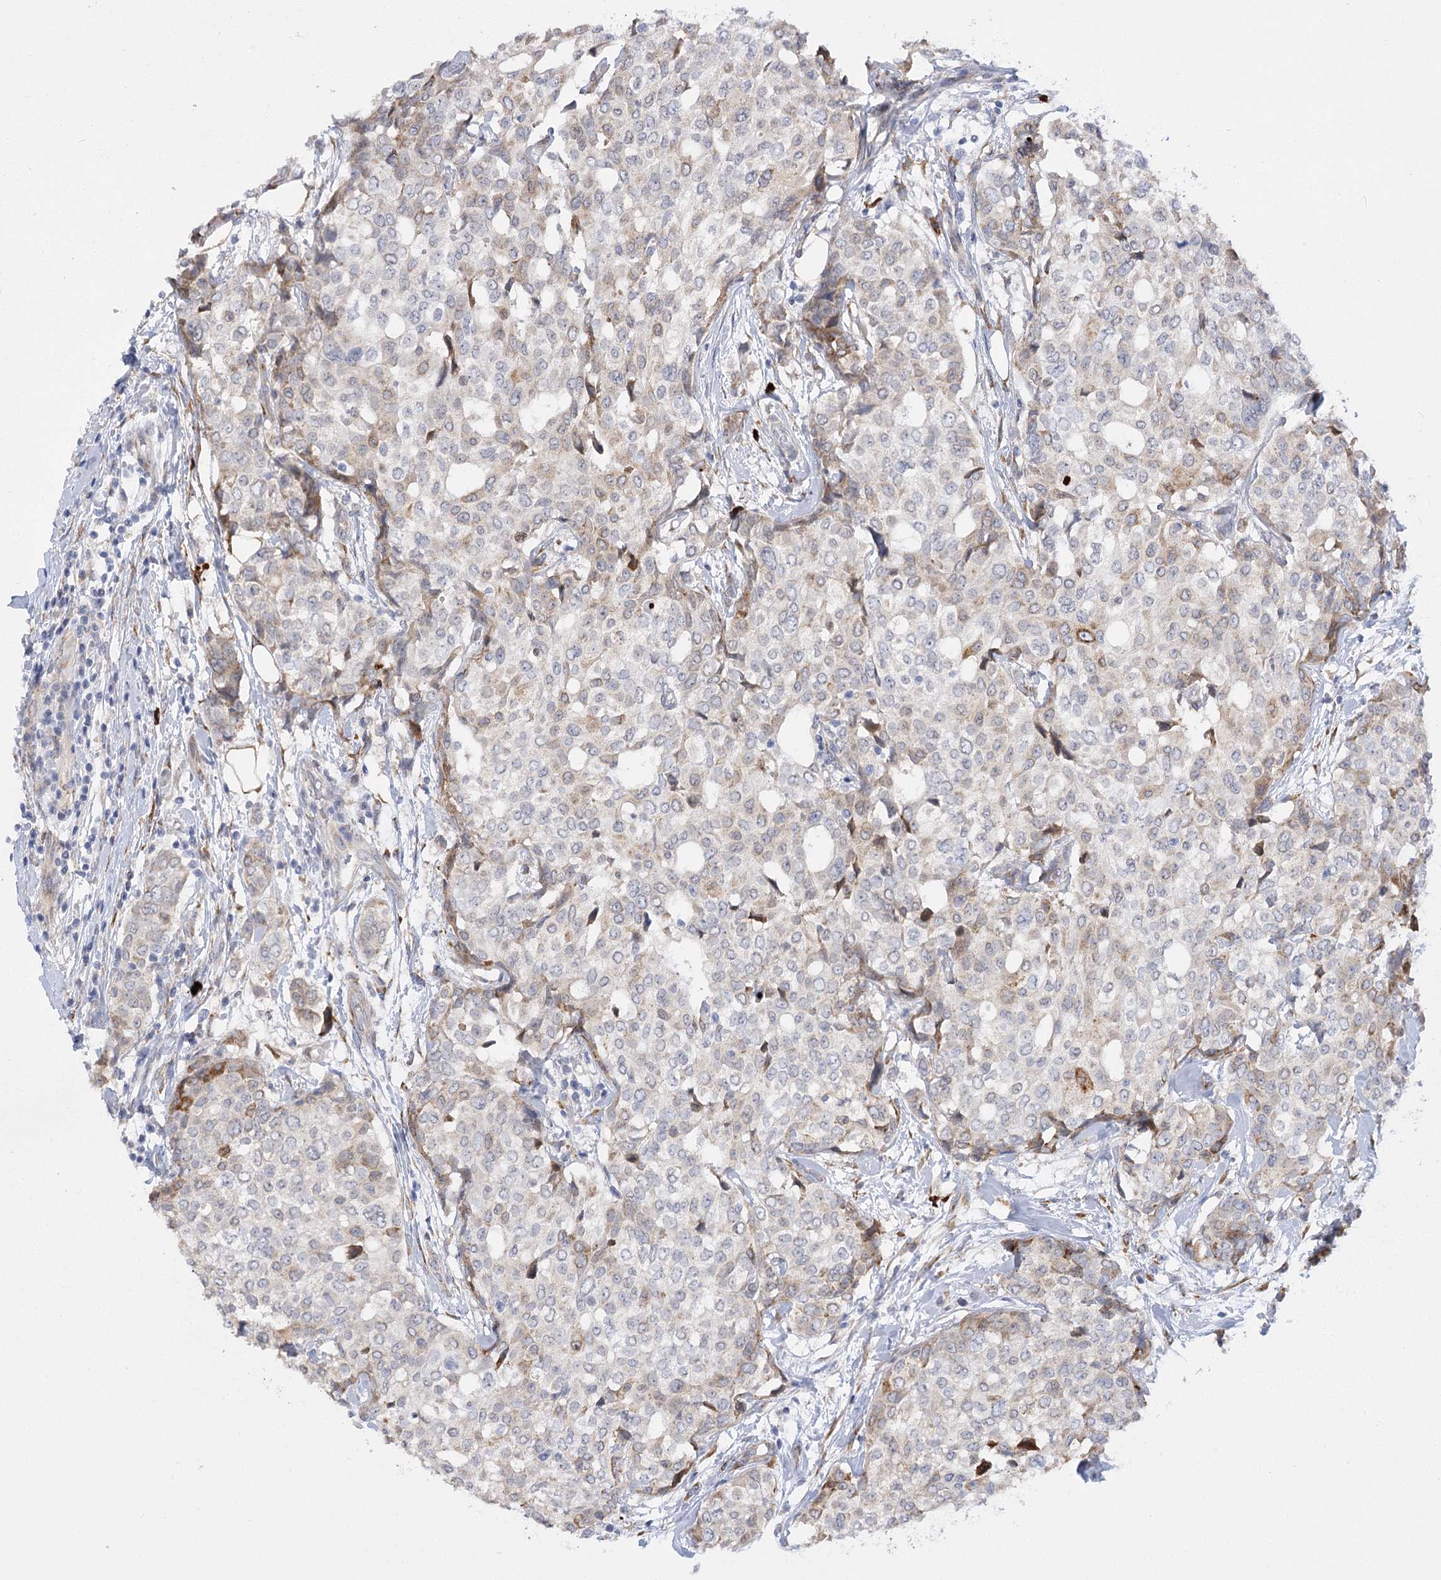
{"staining": {"intensity": "weak", "quantity": "<25%", "location": "cytoplasmic/membranous"}, "tissue": "breast cancer", "cell_type": "Tumor cells", "image_type": "cancer", "snomed": [{"axis": "morphology", "description": "Lobular carcinoma"}, {"axis": "topography", "description": "Breast"}], "caption": "An image of breast lobular carcinoma stained for a protein displays no brown staining in tumor cells.", "gene": "NCKAP5", "patient": {"sex": "female", "age": 51}}